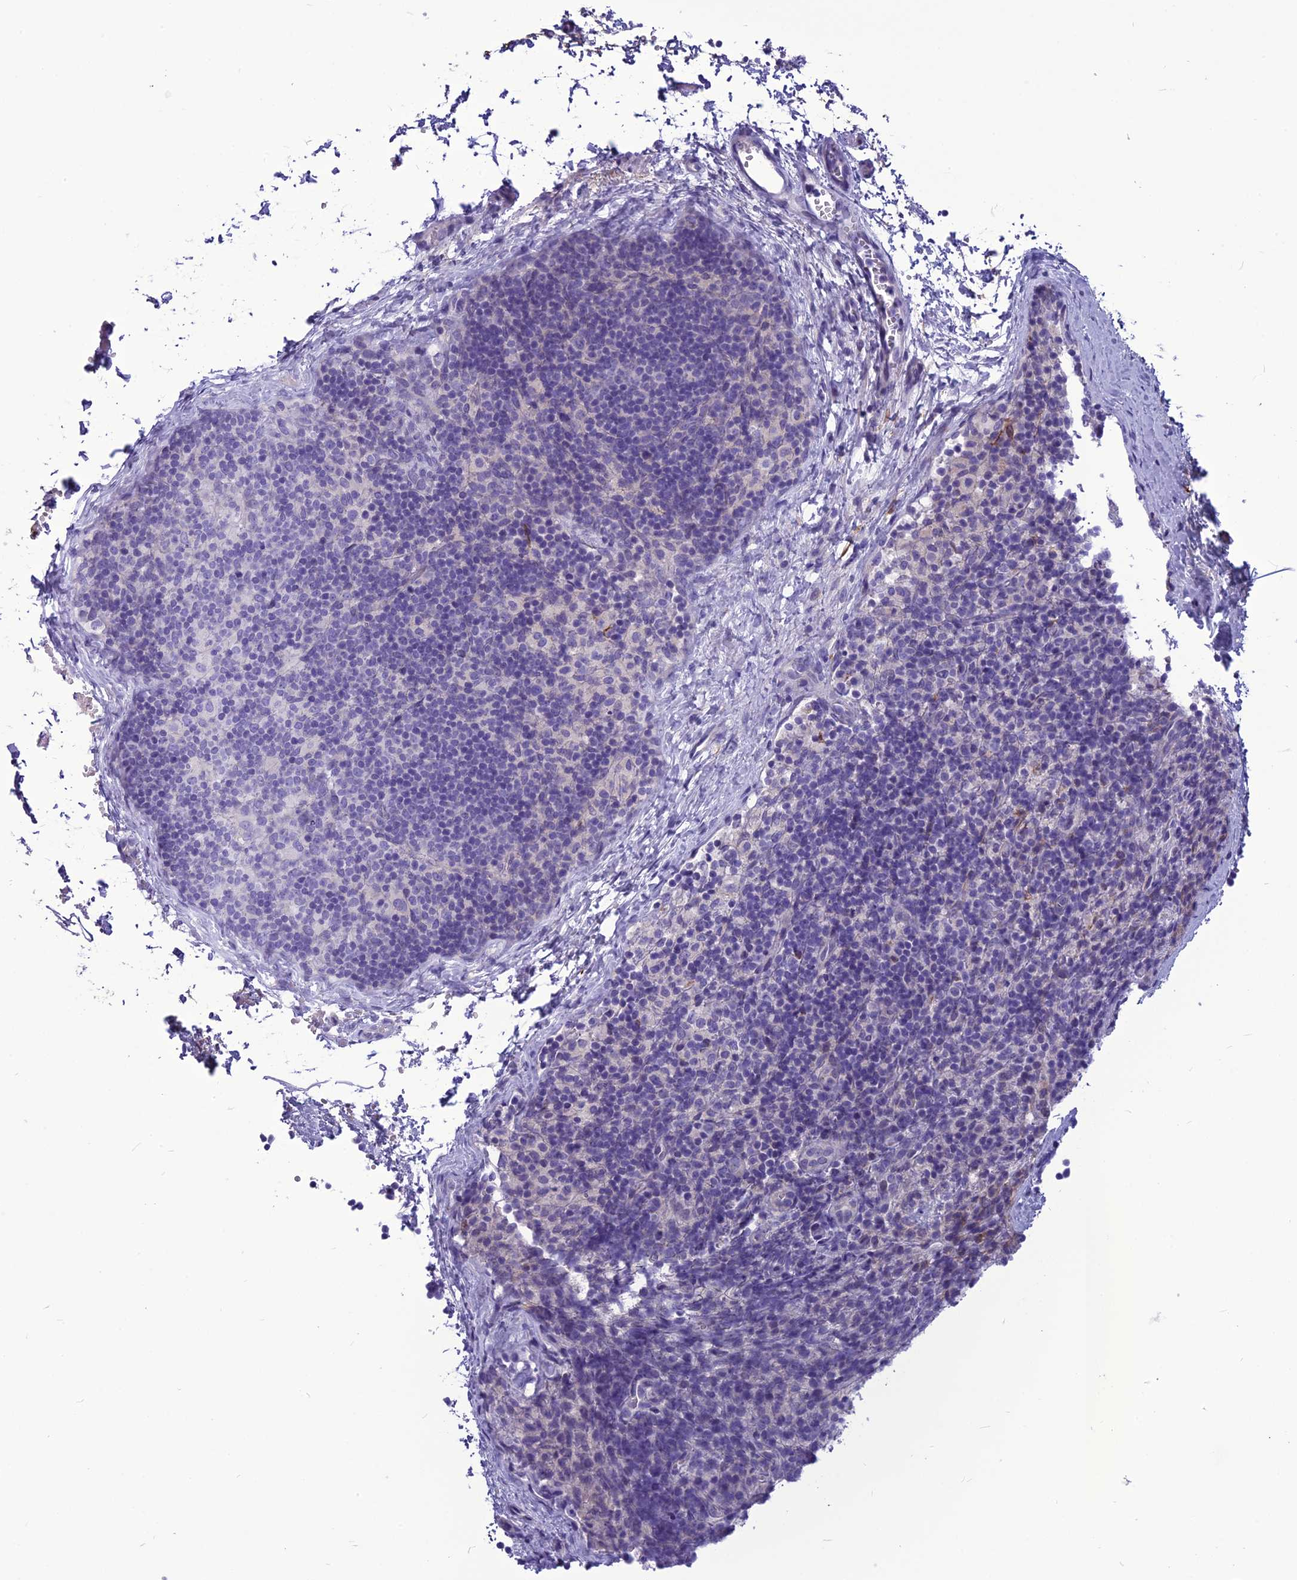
{"staining": {"intensity": "negative", "quantity": "none", "location": "none"}, "tissue": "lymph node", "cell_type": "Germinal center cells", "image_type": "normal", "snomed": [{"axis": "morphology", "description": "Normal tissue, NOS"}, {"axis": "topography", "description": "Lymph node"}], "caption": "There is no significant expression in germinal center cells of lymph node. (DAB IHC visualized using brightfield microscopy, high magnification).", "gene": "BBS2", "patient": {"sex": "female", "age": 22}}